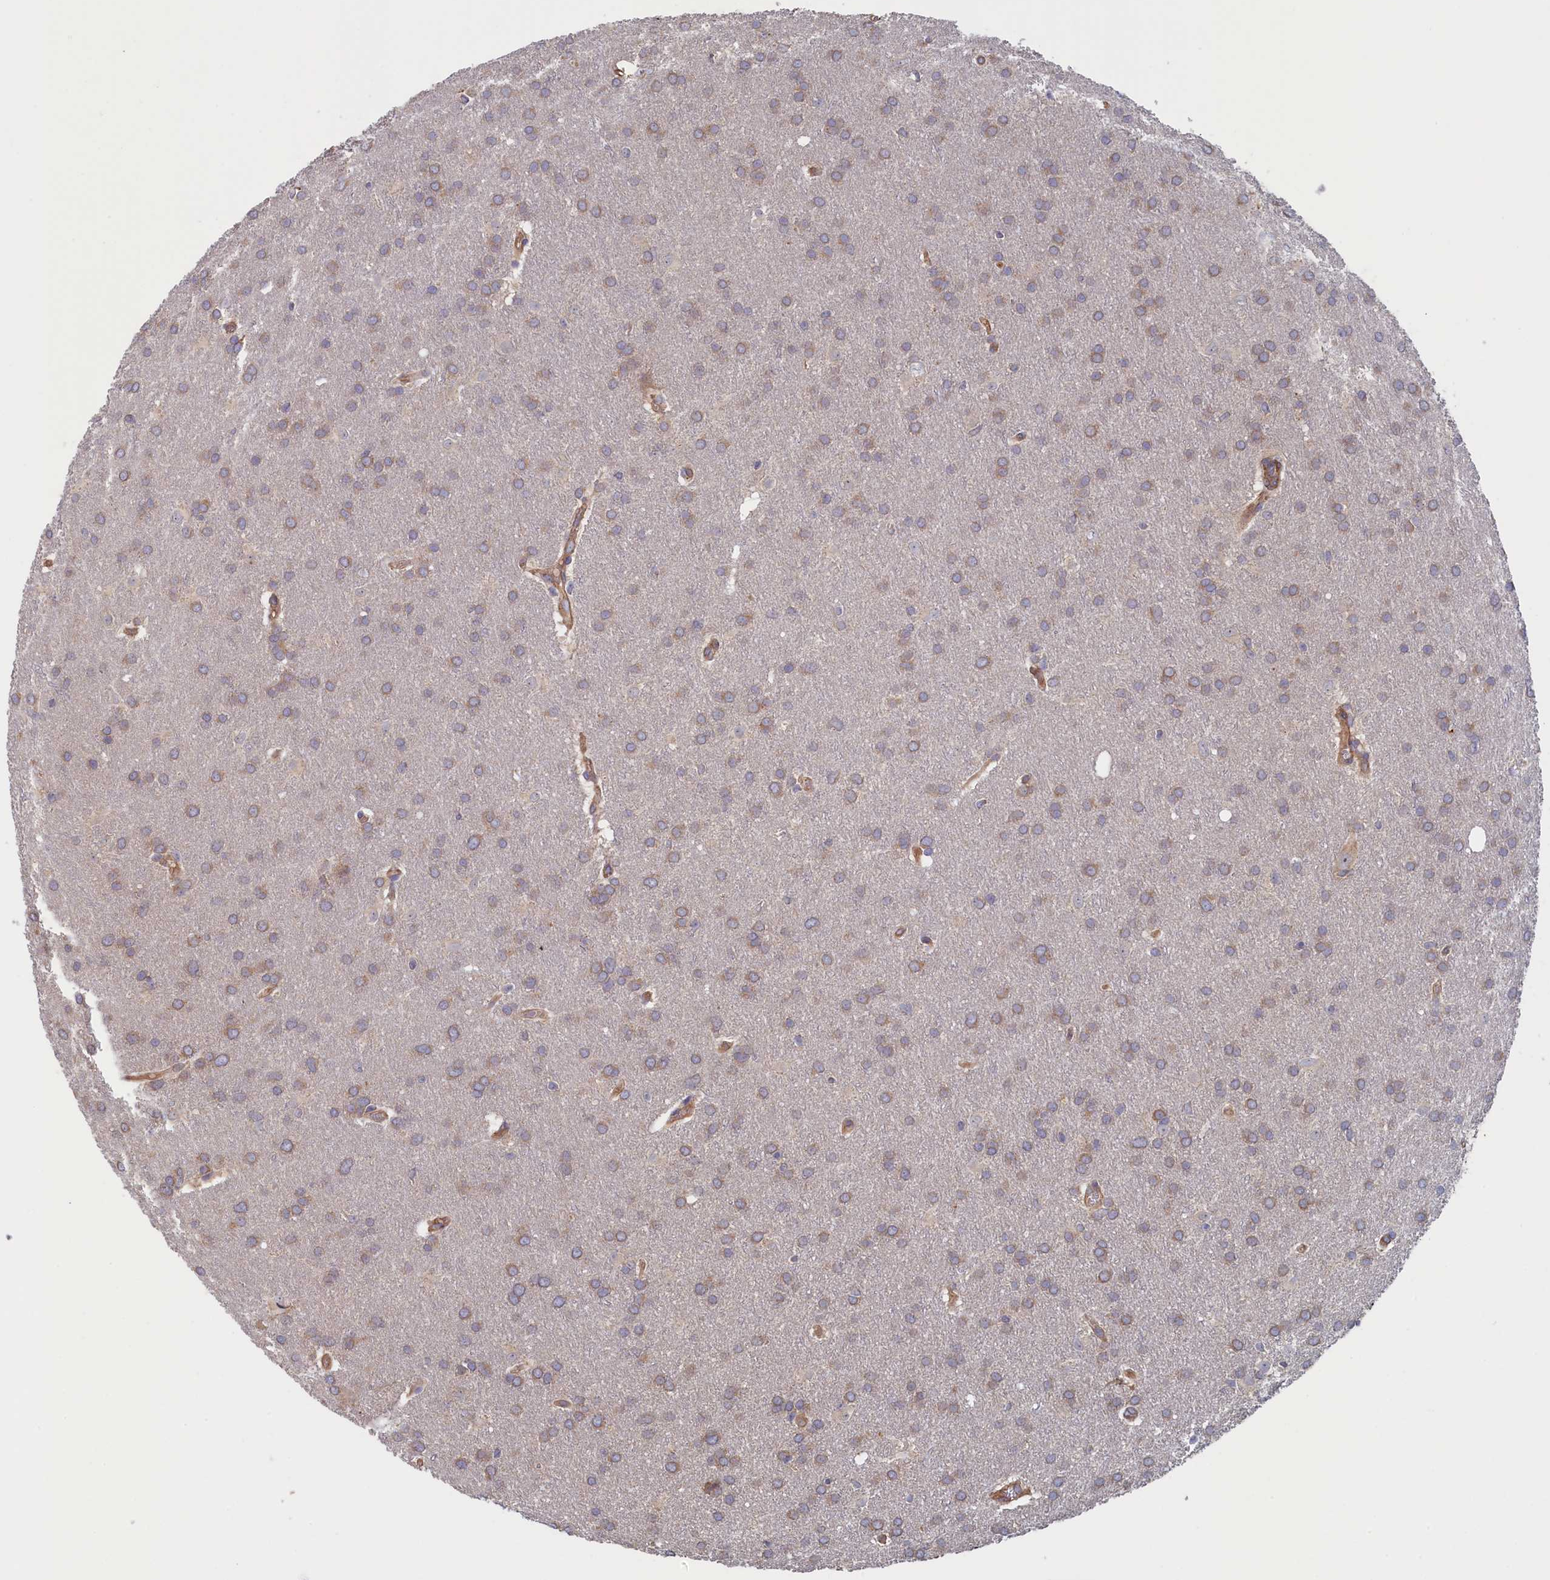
{"staining": {"intensity": "weak", "quantity": "25%-75%", "location": "cytoplasmic/membranous"}, "tissue": "glioma", "cell_type": "Tumor cells", "image_type": "cancer", "snomed": [{"axis": "morphology", "description": "Glioma, malignant, Low grade"}, {"axis": "topography", "description": "Brain"}], "caption": "A photomicrograph showing weak cytoplasmic/membranous positivity in approximately 25%-75% of tumor cells in glioma, as visualized by brown immunohistochemical staining.", "gene": "ANKRD2", "patient": {"sex": "female", "age": 32}}